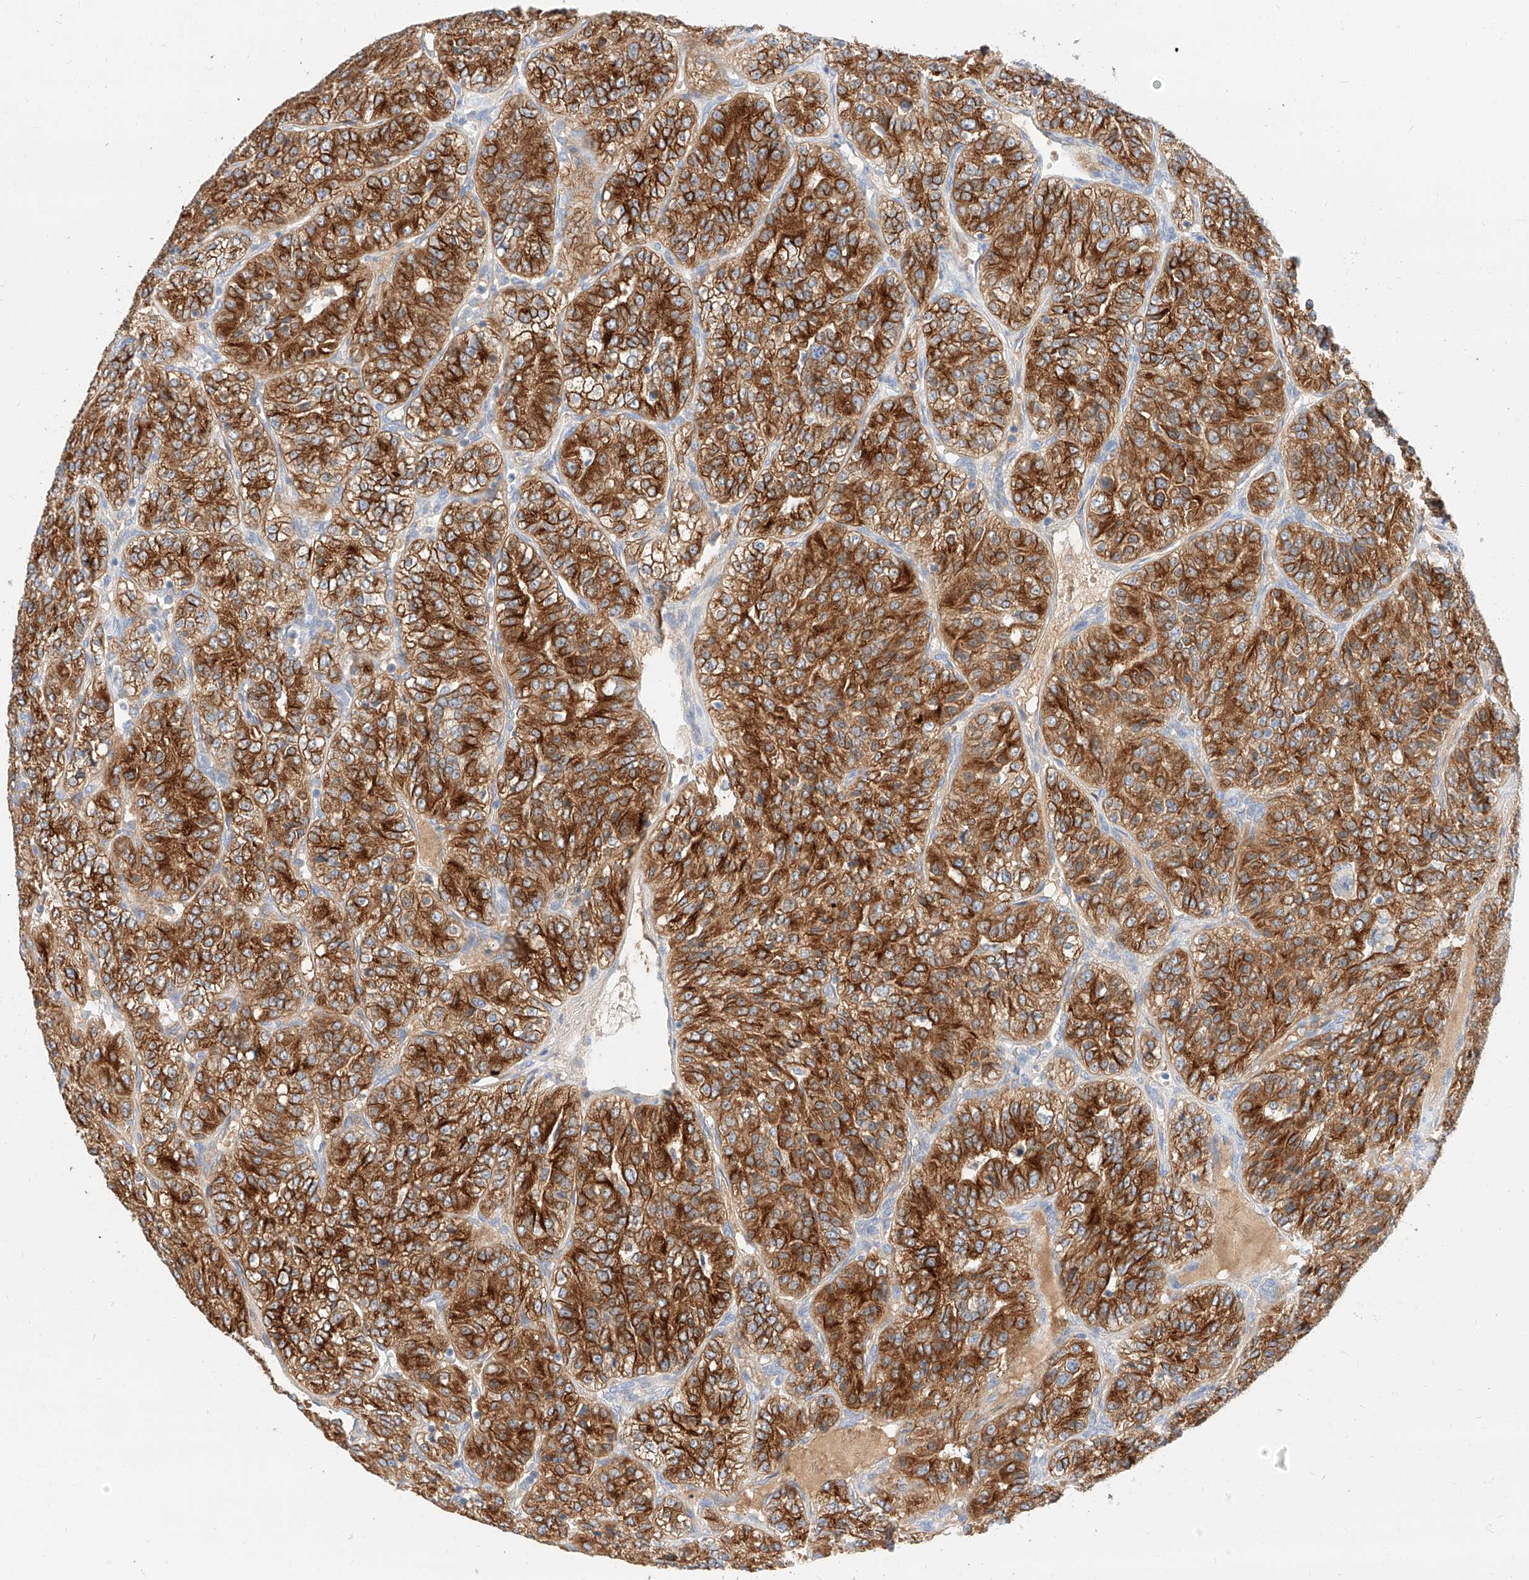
{"staining": {"intensity": "strong", "quantity": ">75%", "location": "cytoplasmic/membranous"}, "tissue": "renal cancer", "cell_type": "Tumor cells", "image_type": "cancer", "snomed": [{"axis": "morphology", "description": "Adenocarcinoma, NOS"}, {"axis": "topography", "description": "Kidney"}], "caption": "Protein staining reveals strong cytoplasmic/membranous positivity in approximately >75% of tumor cells in renal cancer (adenocarcinoma).", "gene": "MAP7", "patient": {"sex": "female", "age": 63}}